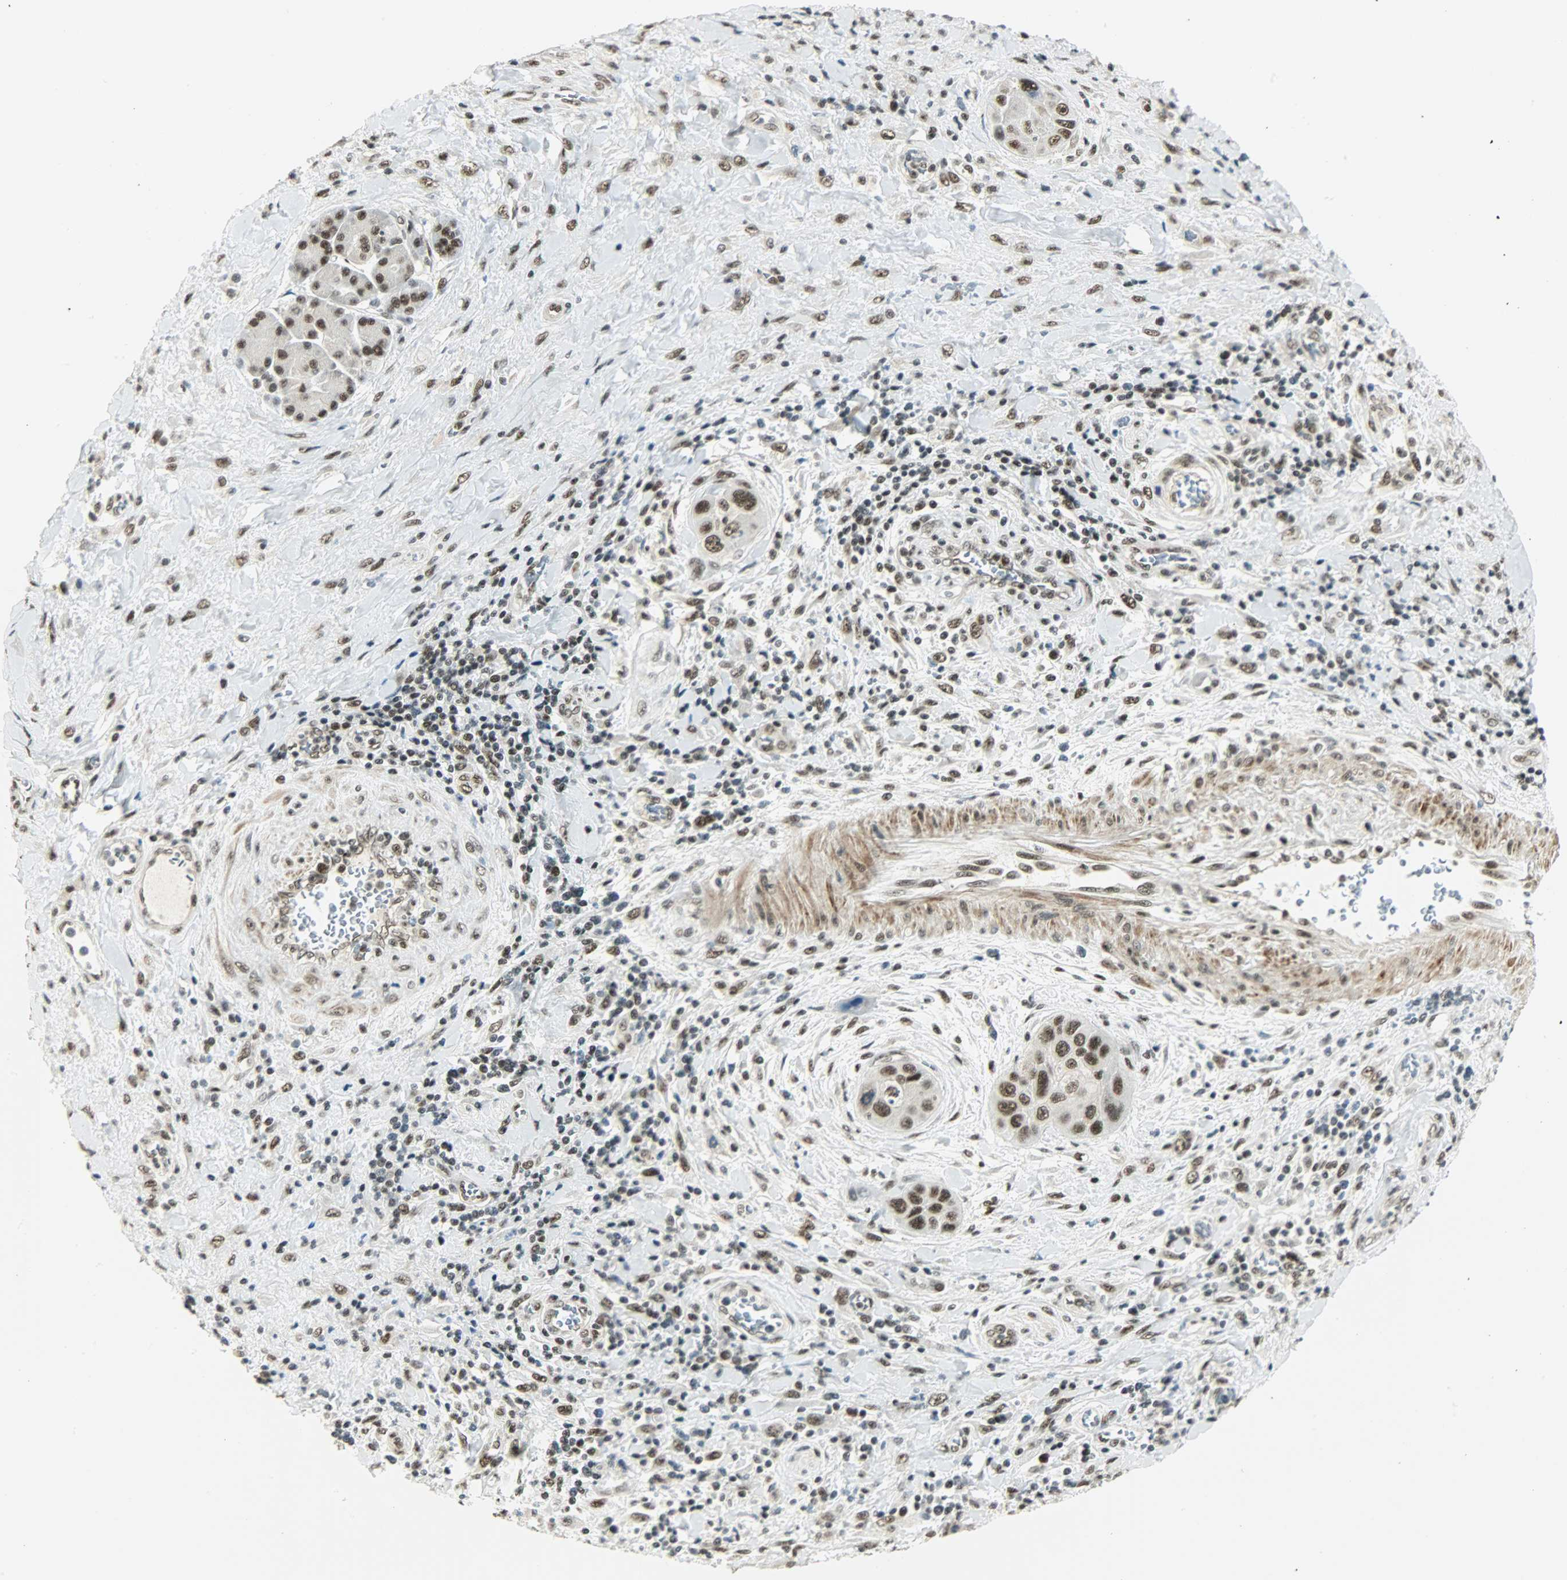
{"staining": {"intensity": "strong", "quantity": ">75%", "location": "nuclear"}, "tissue": "pancreatic cancer", "cell_type": "Tumor cells", "image_type": "cancer", "snomed": [{"axis": "morphology", "description": "Adenocarcinoma, NOS"}, {"axis": "topography", "description": "Pancreas"}], "caption": "This is a photomicrograph of IHC staining of pancreatic adenocarcinoma, which shows strong staining in the nuclear of tumor cells.", "gene": "SUGP1", "patient": {"sex": "female", "age": 70}}